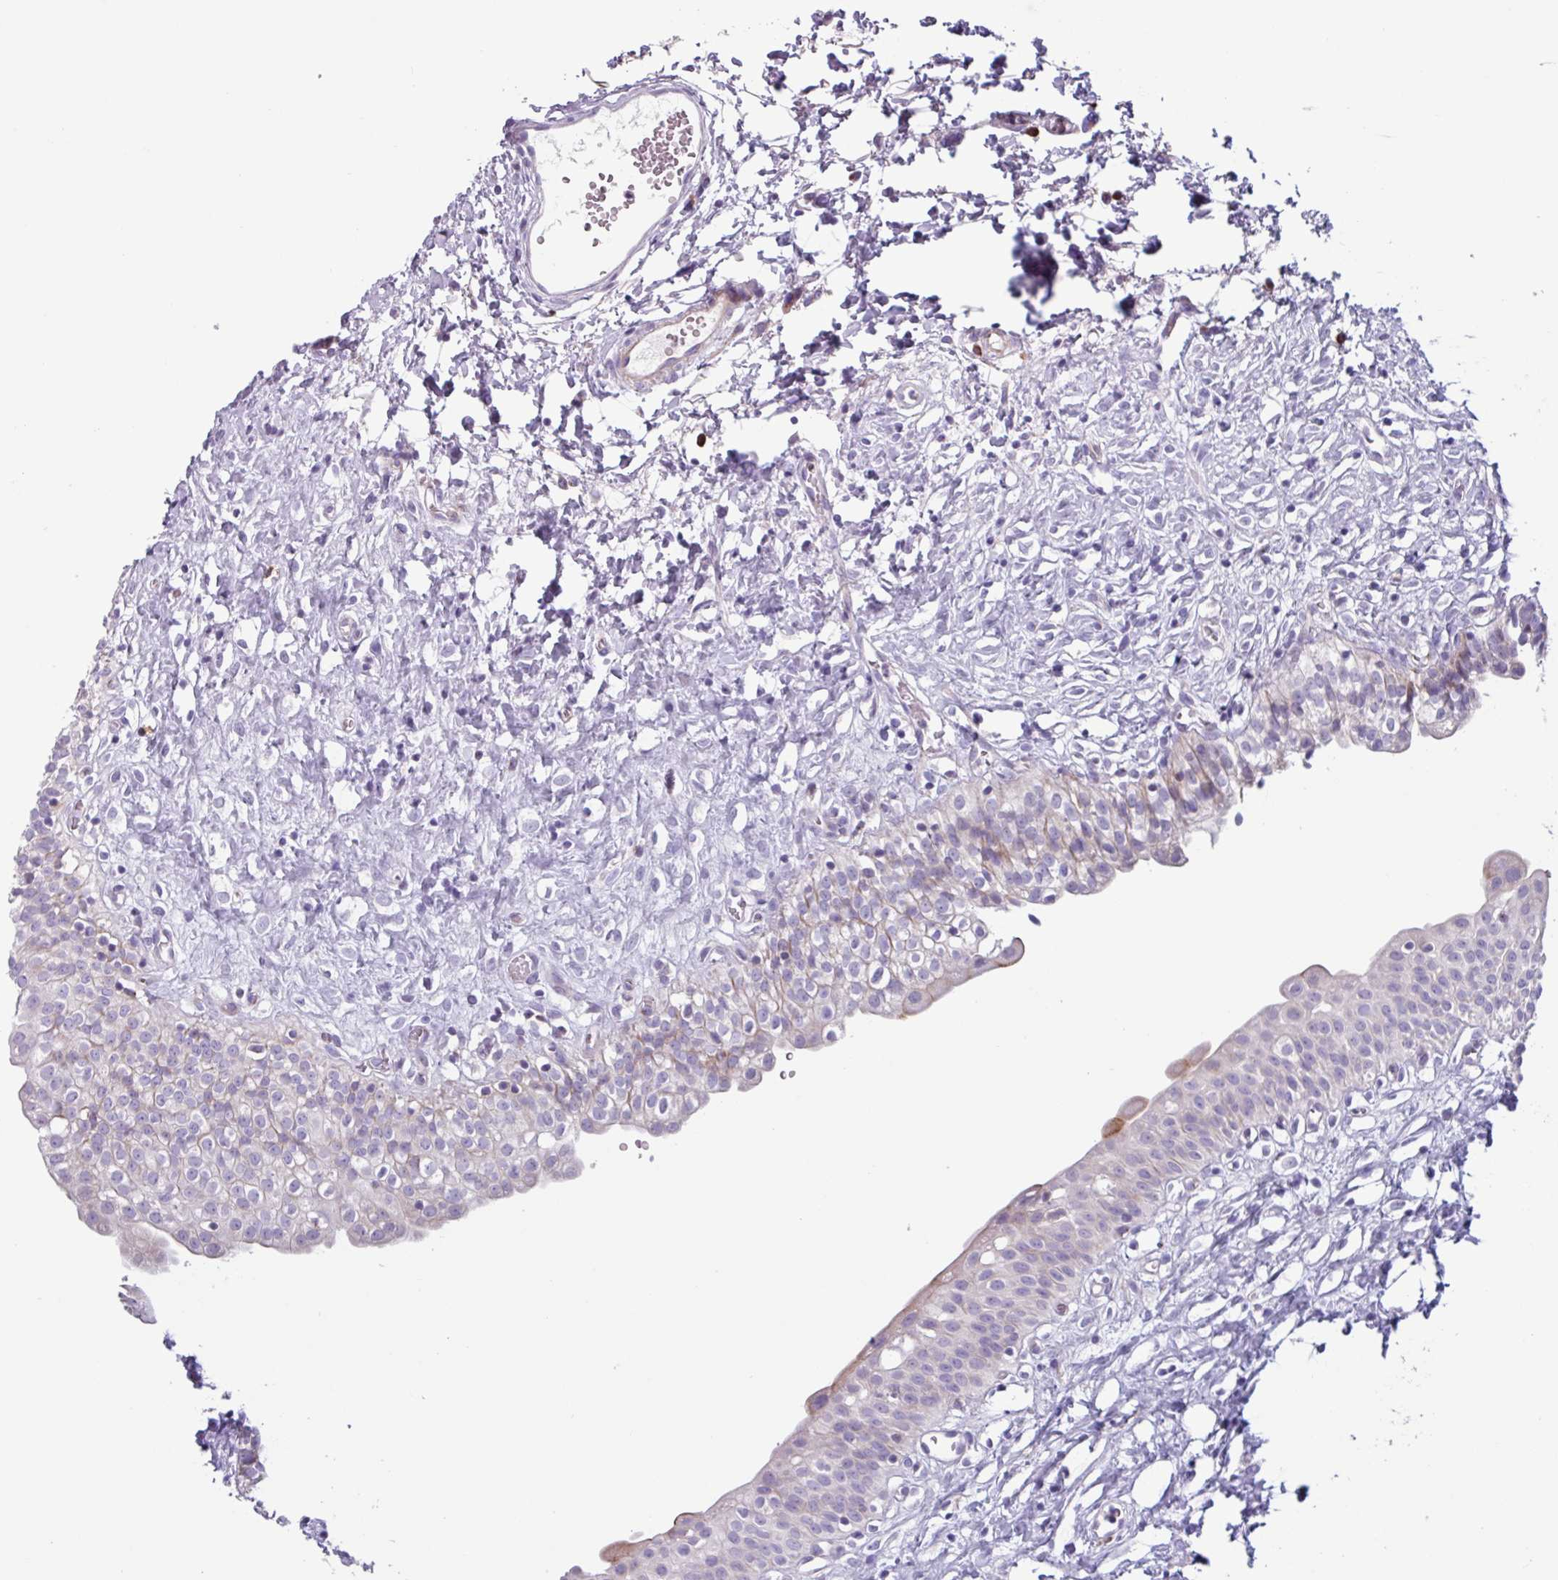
{"staining": {"intensity": "weak", "quantity": "<25%", "location": "cytoplasmic/membranous"}, "tissue": "urinary bladder", "cell_type": "Urothelial cells", "image_type": "normal", "snomed": [{"axis": "morphology", "description": "Normal tissue, NOS"}, {"axis": "topography", "description": "Urinary bladder"}], "caption": "Urothelial cells show no significant protein expression in normal urinary bladder. (DAB (3,3'-diaminobenzidine) IHC with hematoxylin counter stain).", "gene": "ADGRE1", "patient": {"sex": "male", "age": 51}}